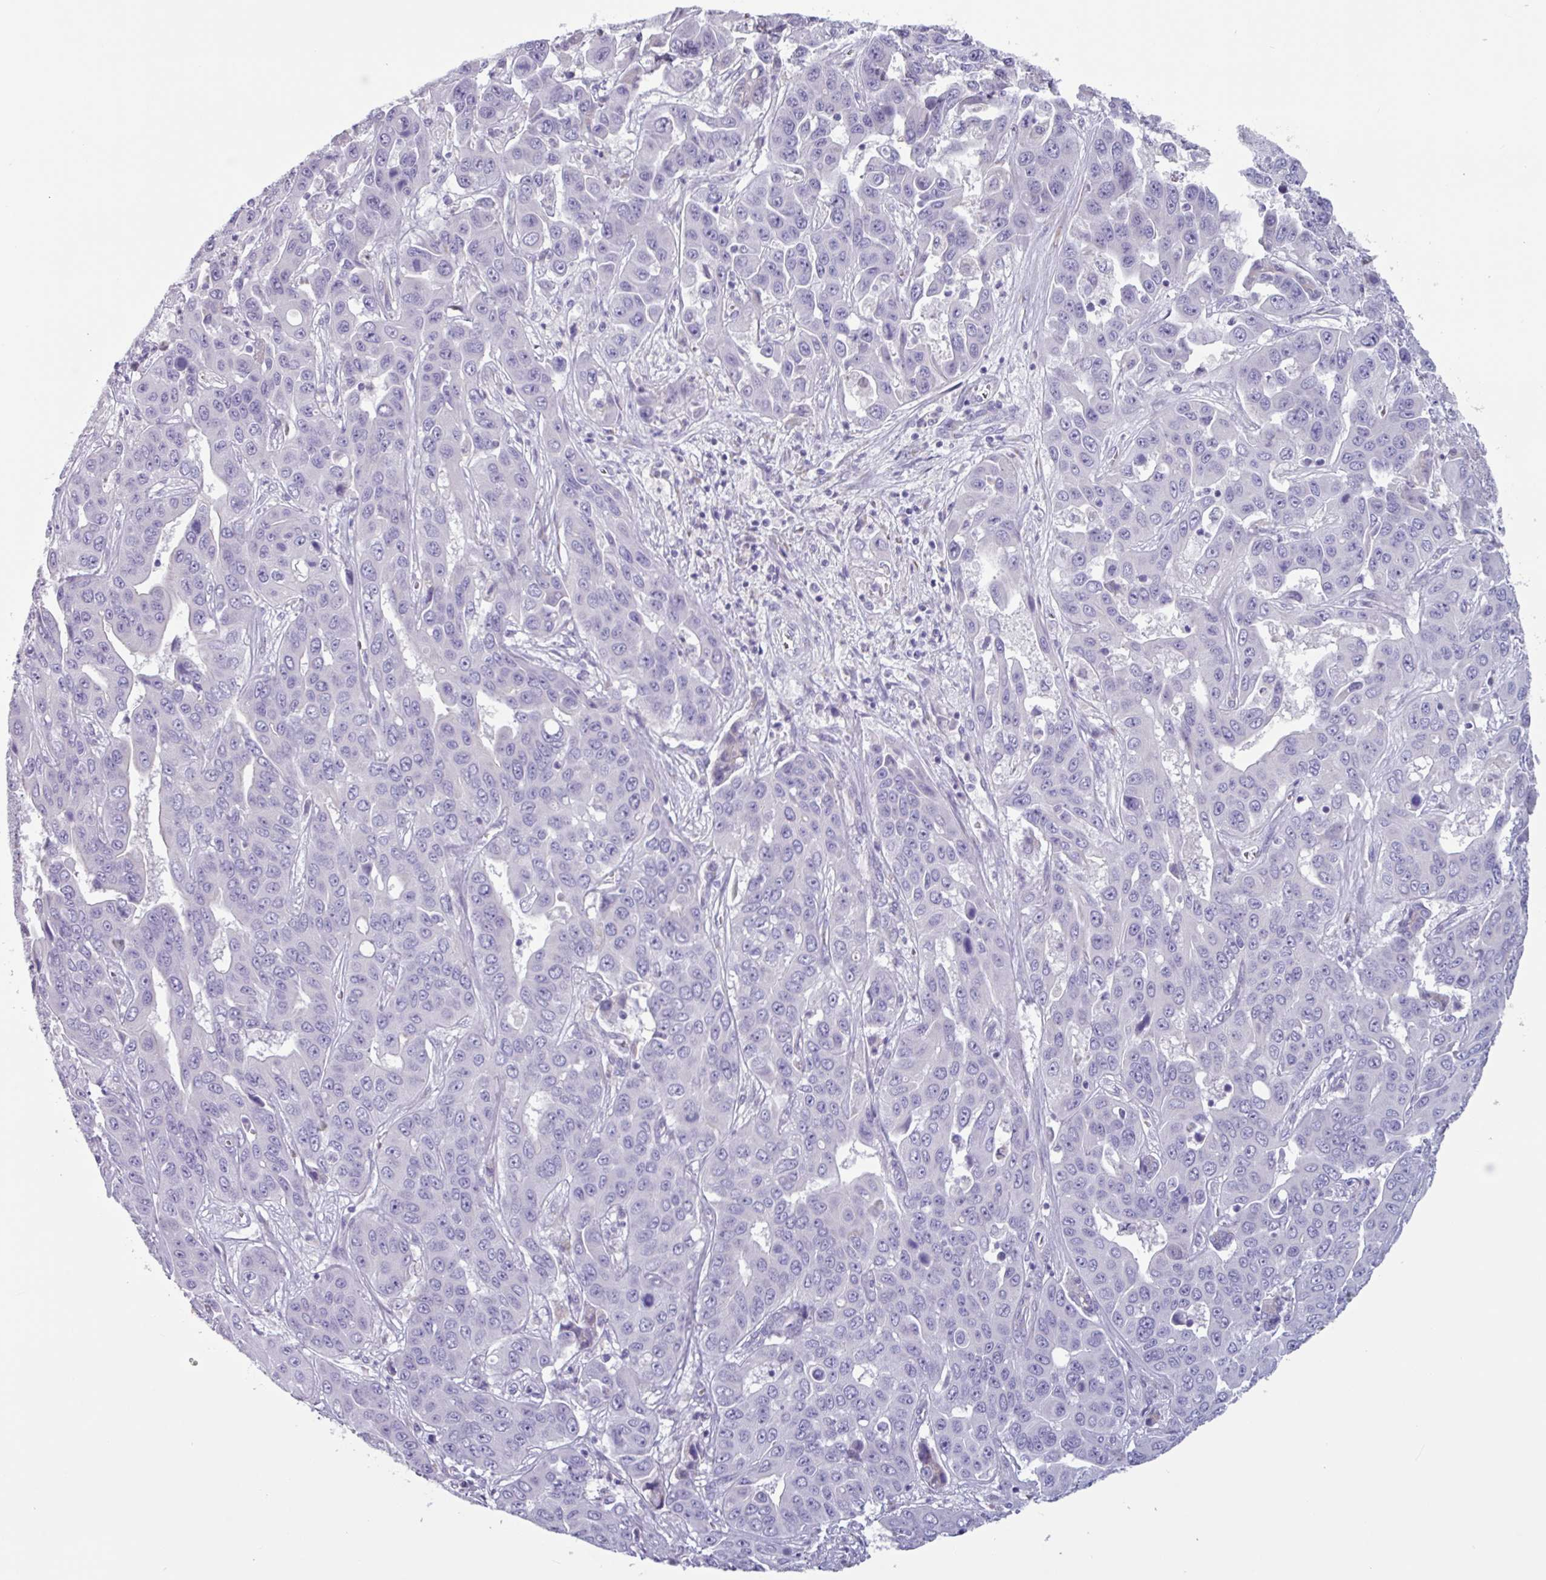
{"staining": {"intensity": "negative", "quantity": "none", "location": "none"}, "tissue": "liver cancer", "cell_type": "Tumor cells", "image_type": "cancer", "snomed": [{"axis": "morphology", "description": "Cholangiocarcinoma"}, {"axis": "topography", "description": "Liver"}], "caption": "This micrograph is of liver cholangiocarcinoma stained with immunohistochemistry to label a protein in brown with the nuclei are counter-stained blue. There is no staining in tumor cells.", "gene": "ADGRE1", "patient": {"sex": "female", "age": 52}}